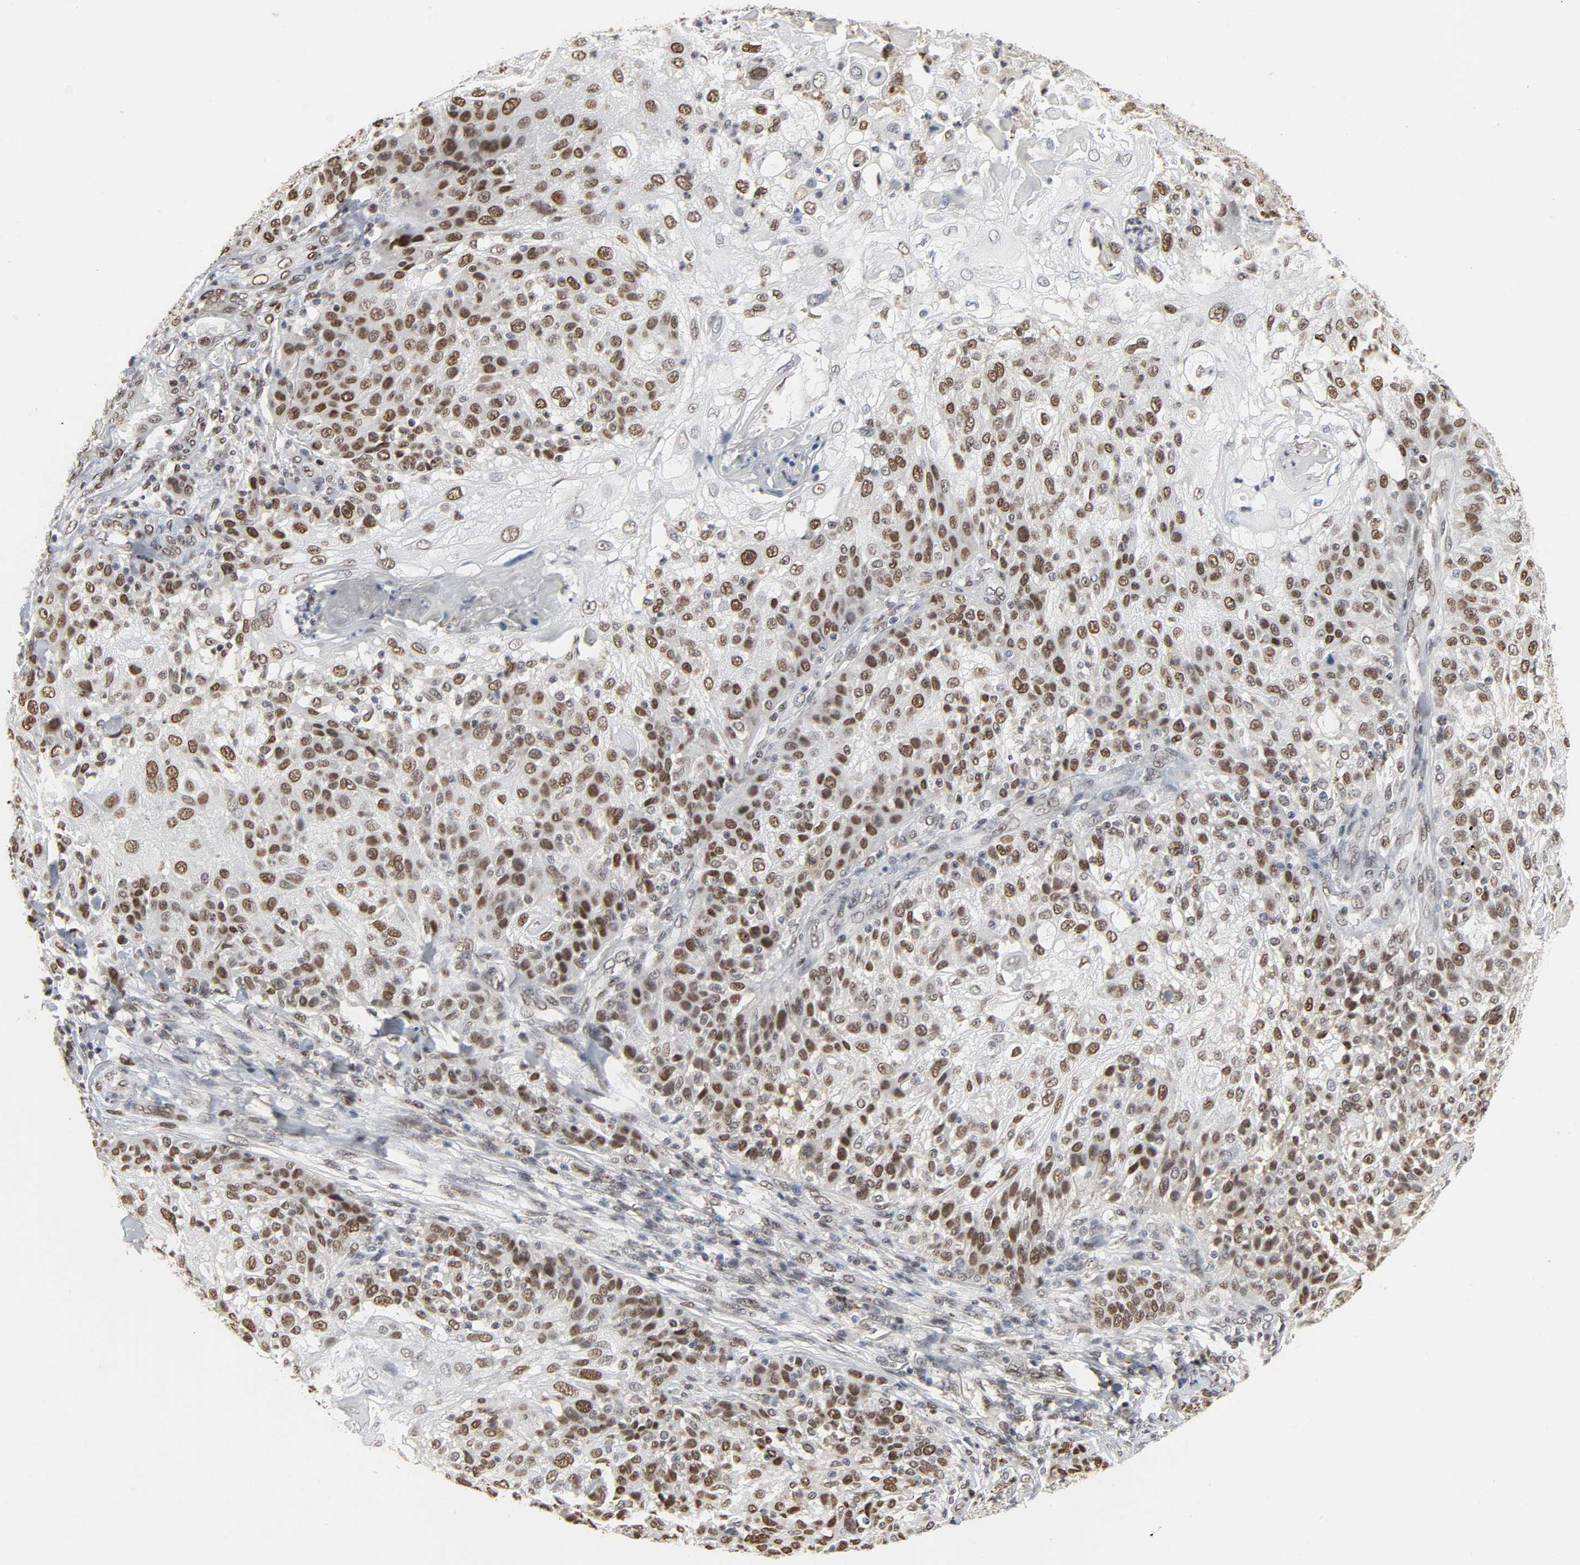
{"staining": {"intensity": "moderate", "quantity": "25%-75%", "location": "nuclear"}, "tissue": "skin cancer", "cell_type": "Tumor cells", "image_type": "cancer", "snomed": [{"axis": "morphology", "description": "Normal tissue, NOS"}, {"axis": "morphology", "description": "Squamous cell carcinoma, NOS"}, {"axis": "topography", "description": "Skin"}], "caption": "Immunohistochemical staining of squamous cell carcinoma (skin) exhibits medium levels of moderate nuclear protein expression in approximately 25%-75% of tumor cells. Using DAB (3,3'-diaminobenzidine) (brown) and hematoxylin (blue) stains, captured at high magnification using brightfield microscopy.", "gene": "DAZAP1", "patient": {"sex": "female", "age": 83}}